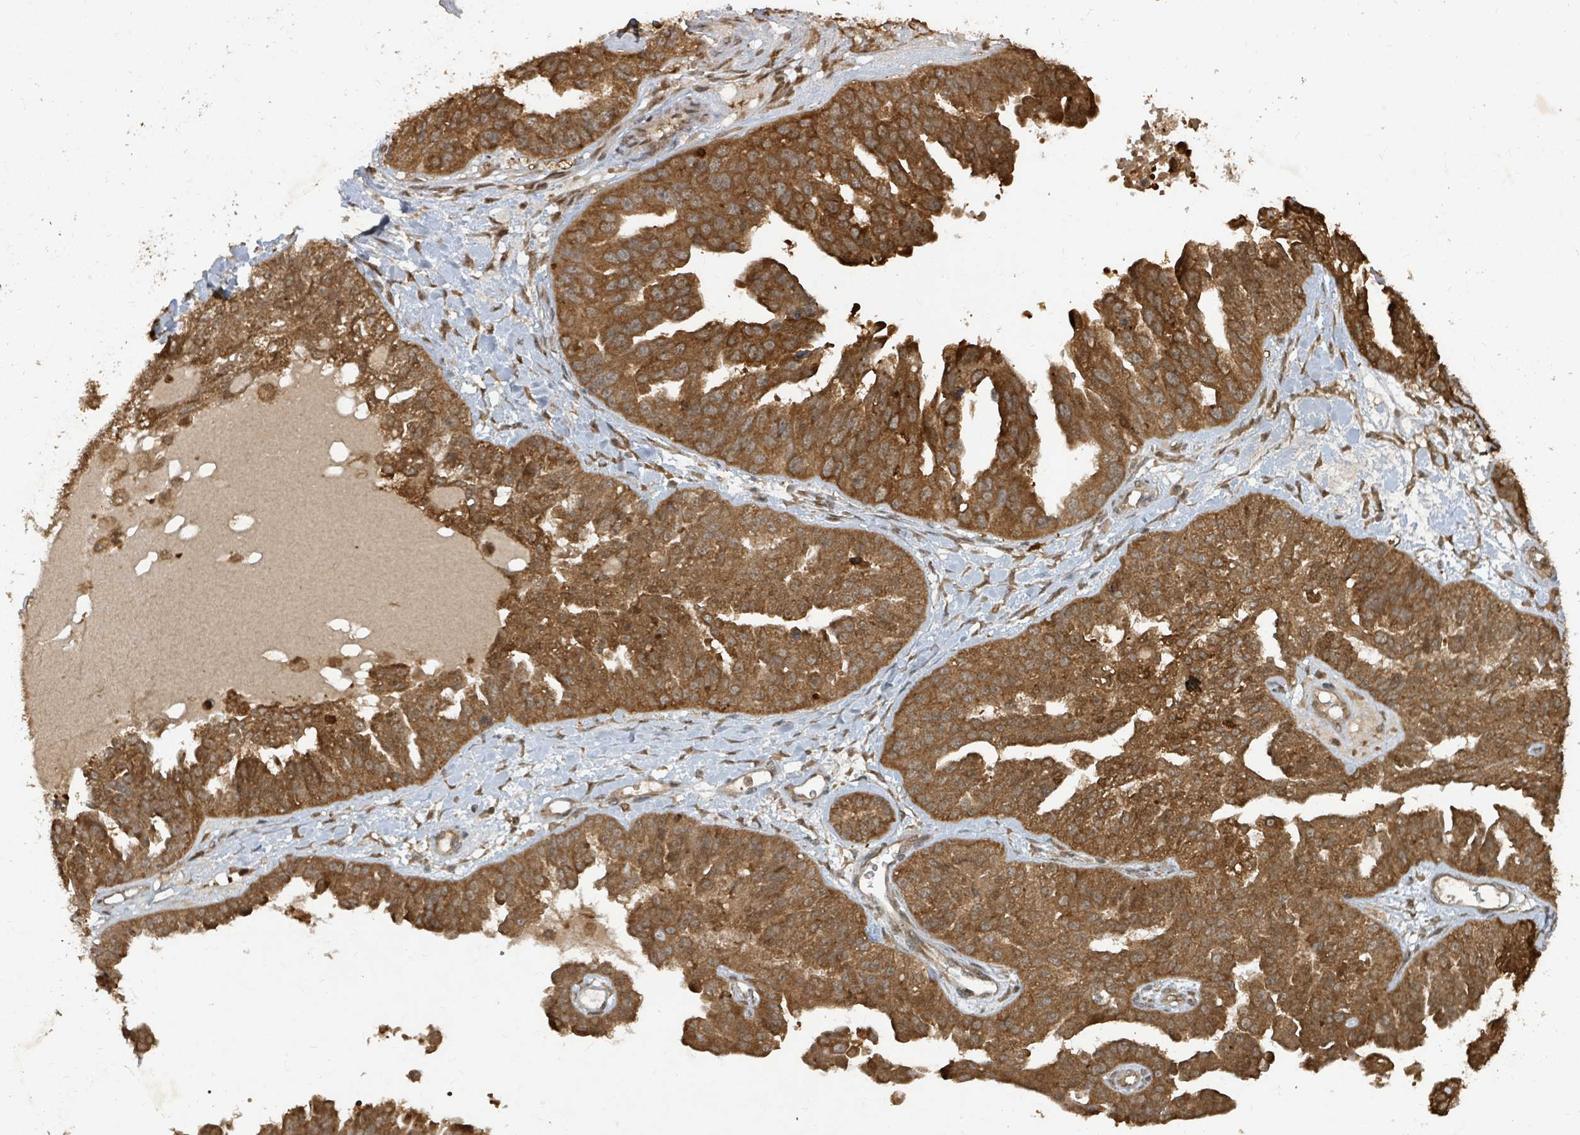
{"staining": {"intensity": "strong", "quantity": ">75%", "location": "cytoplasmic/membranous"}, "tissue": "ovarian cancer", "cell_type": "Tumor cells", "image_type": "cancer", "snomed": [{"axis": "morphology", "description": "Cystadenocarcinoma, serous, NOS"}, {"axis": "topography", "description": "Ovary"}], "caption": "This histopathology image exhibits serous cystadenocarcinoma (ovarian) stained with immunohistochemistry (IHC) to label a protein in brown. The cytoplasmic/membranous of tumor cells show strong positivity for the protein. Nuclei are counter-stained blue.", "gene": "KDM4E", "patient": {"sex": "female", "age": 58}}